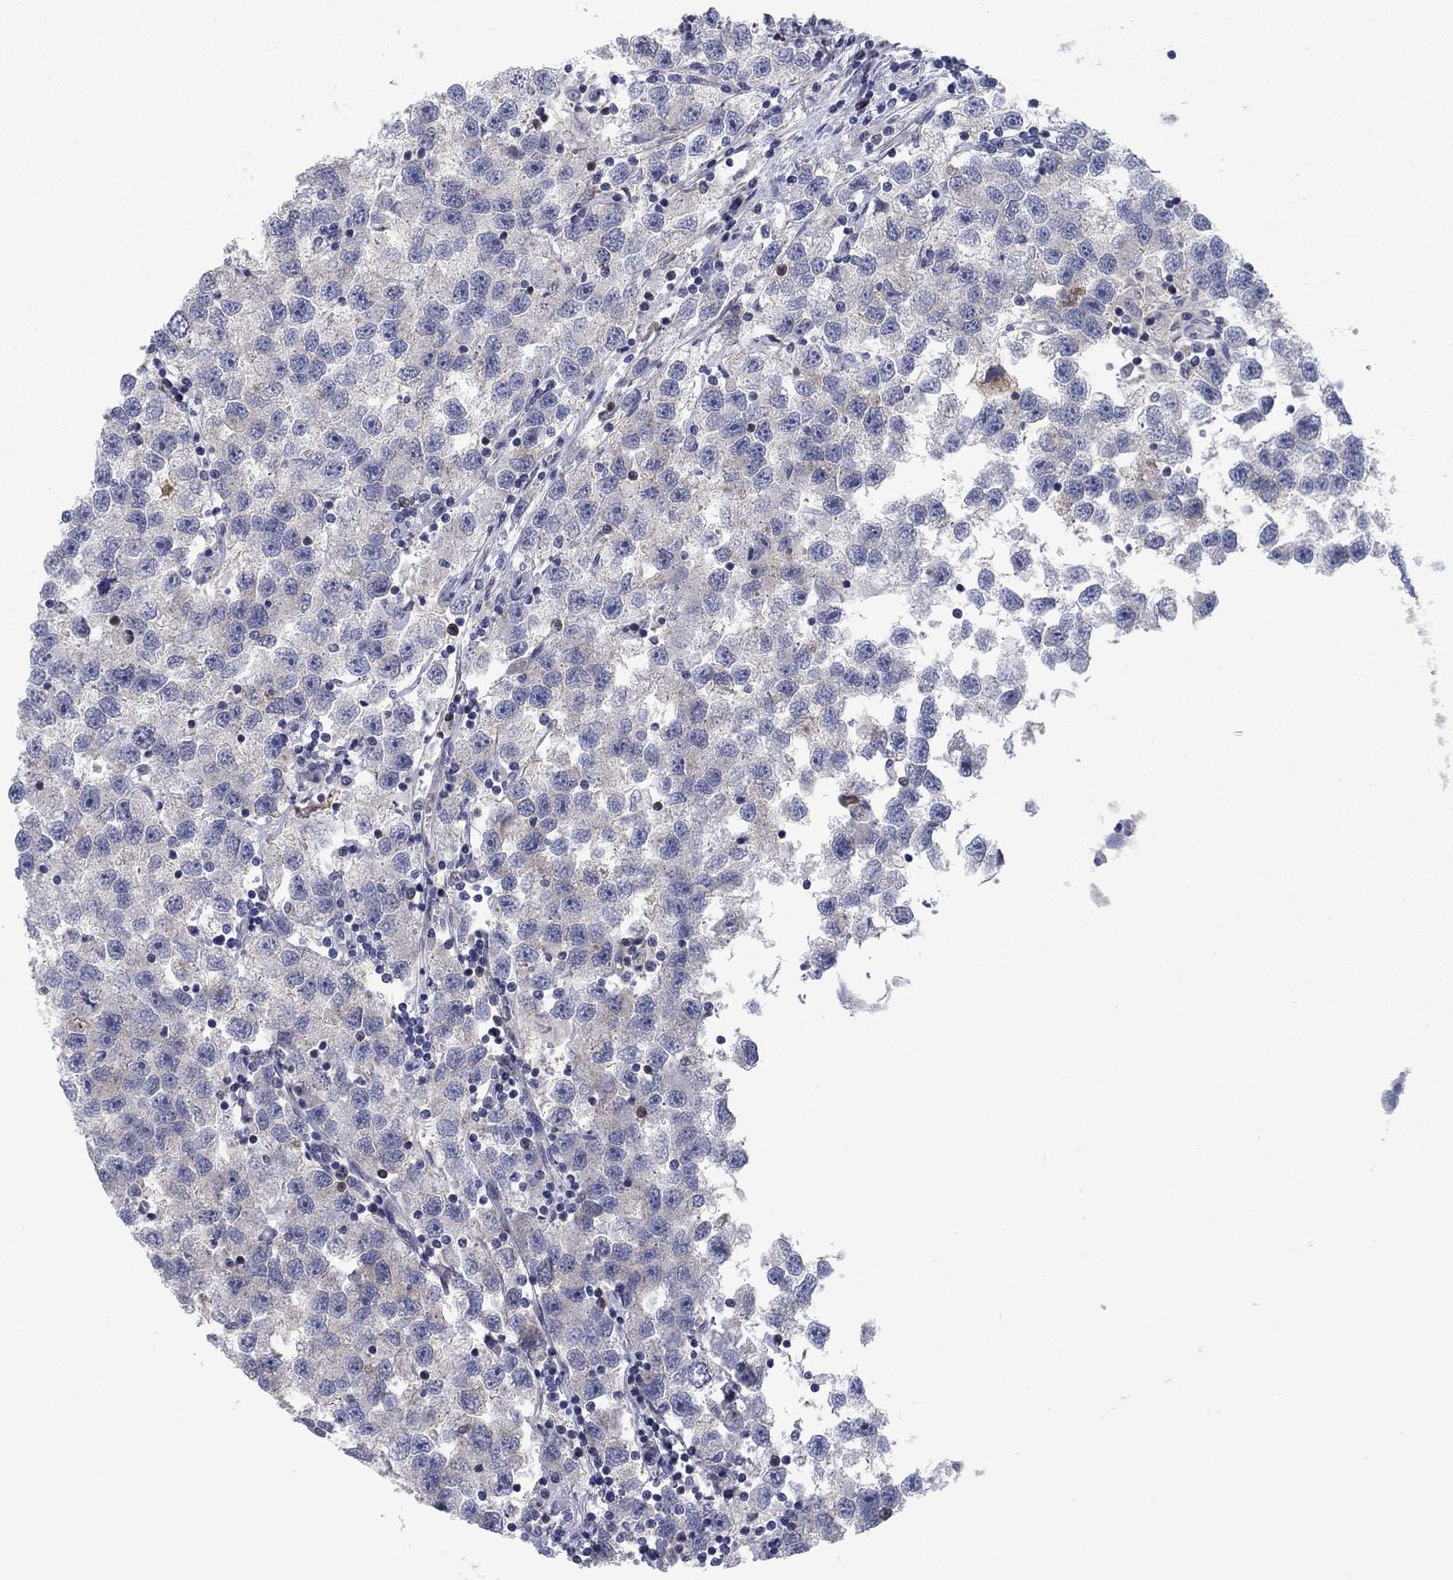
{"staining": {"intensity": "weak", "quantity": "<25%", "location": "cytoplasmic/membranous"}, "tissue": "testis cancer", "cell_type": "Tumor cells", "image_type": "cancer", "snomed": [{"axis": "morphology", "description": "Seminoma, NOS"}, {"axis": "topography", "description": "Testis"}], "caption": "There is no significant staining in tumor cells of testis seminoma.", "gene": "KIF15", "patient": {"sex": "male", "age": 26}}